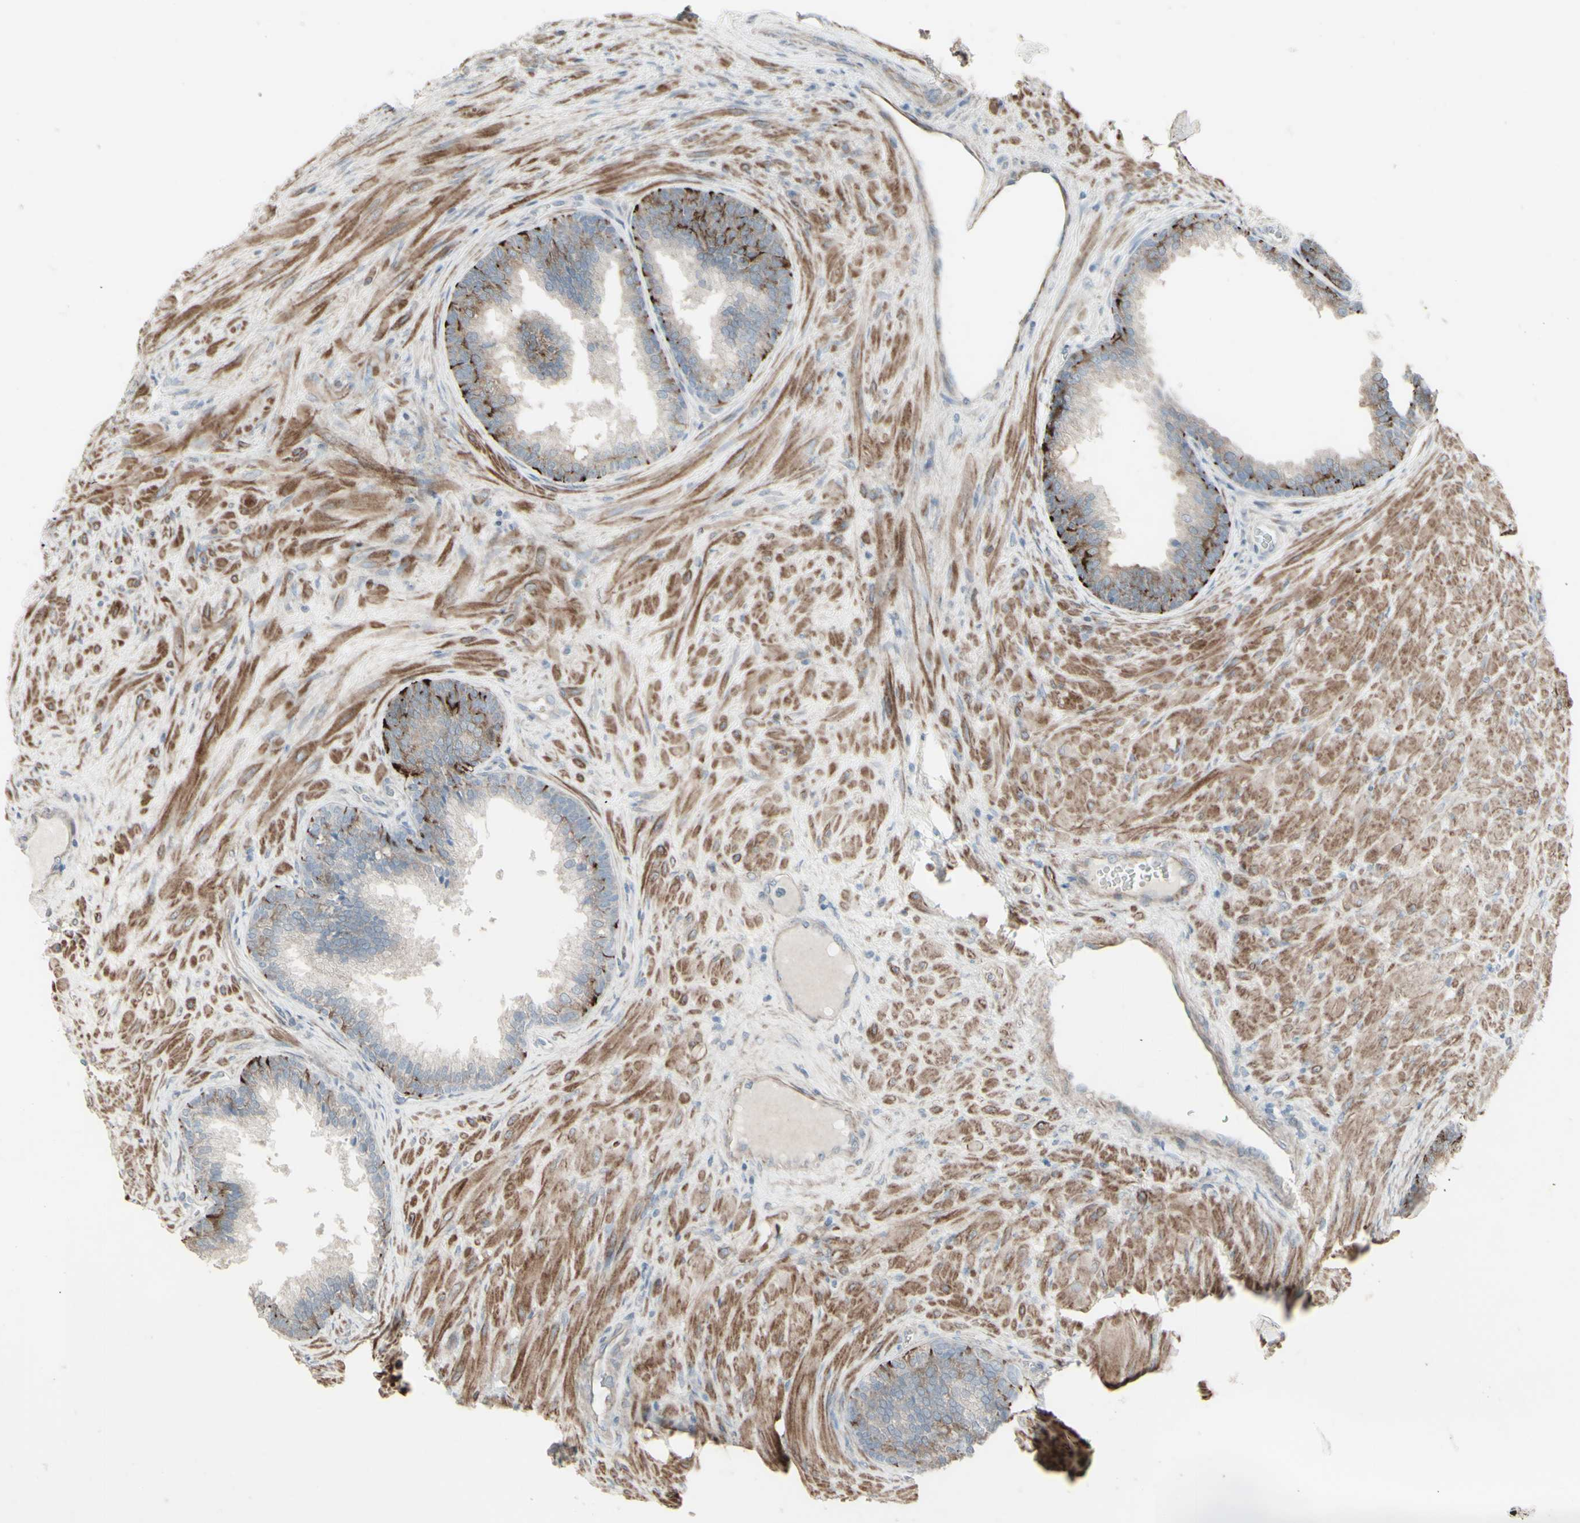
{"staining": {"intensity": "weak", "quantity": "25%-75%", "location": "cytoplasmic/membranous"}, "tissue": "prostate", "cell_type": "Glandular cells", "image_type": "normal", "snomed": [{"axis": "morphology", "description": "Normal tissue, NOS"}, {"axis": "topography", "description": "Prostate"}], "caption": "A low amount of weak cytoplasmic/membranous expression is seen in about 25%-75% of glandular cells in unremarkable prostate. The protein of interest is stained brown, and the nuclei are stained in blue (DAB (3,3'-diaminobenzidine) IHC with brightfield microscopy, high magnification).", "gene": "GMNN", "patient": {"sex": "male", "age": 76}}